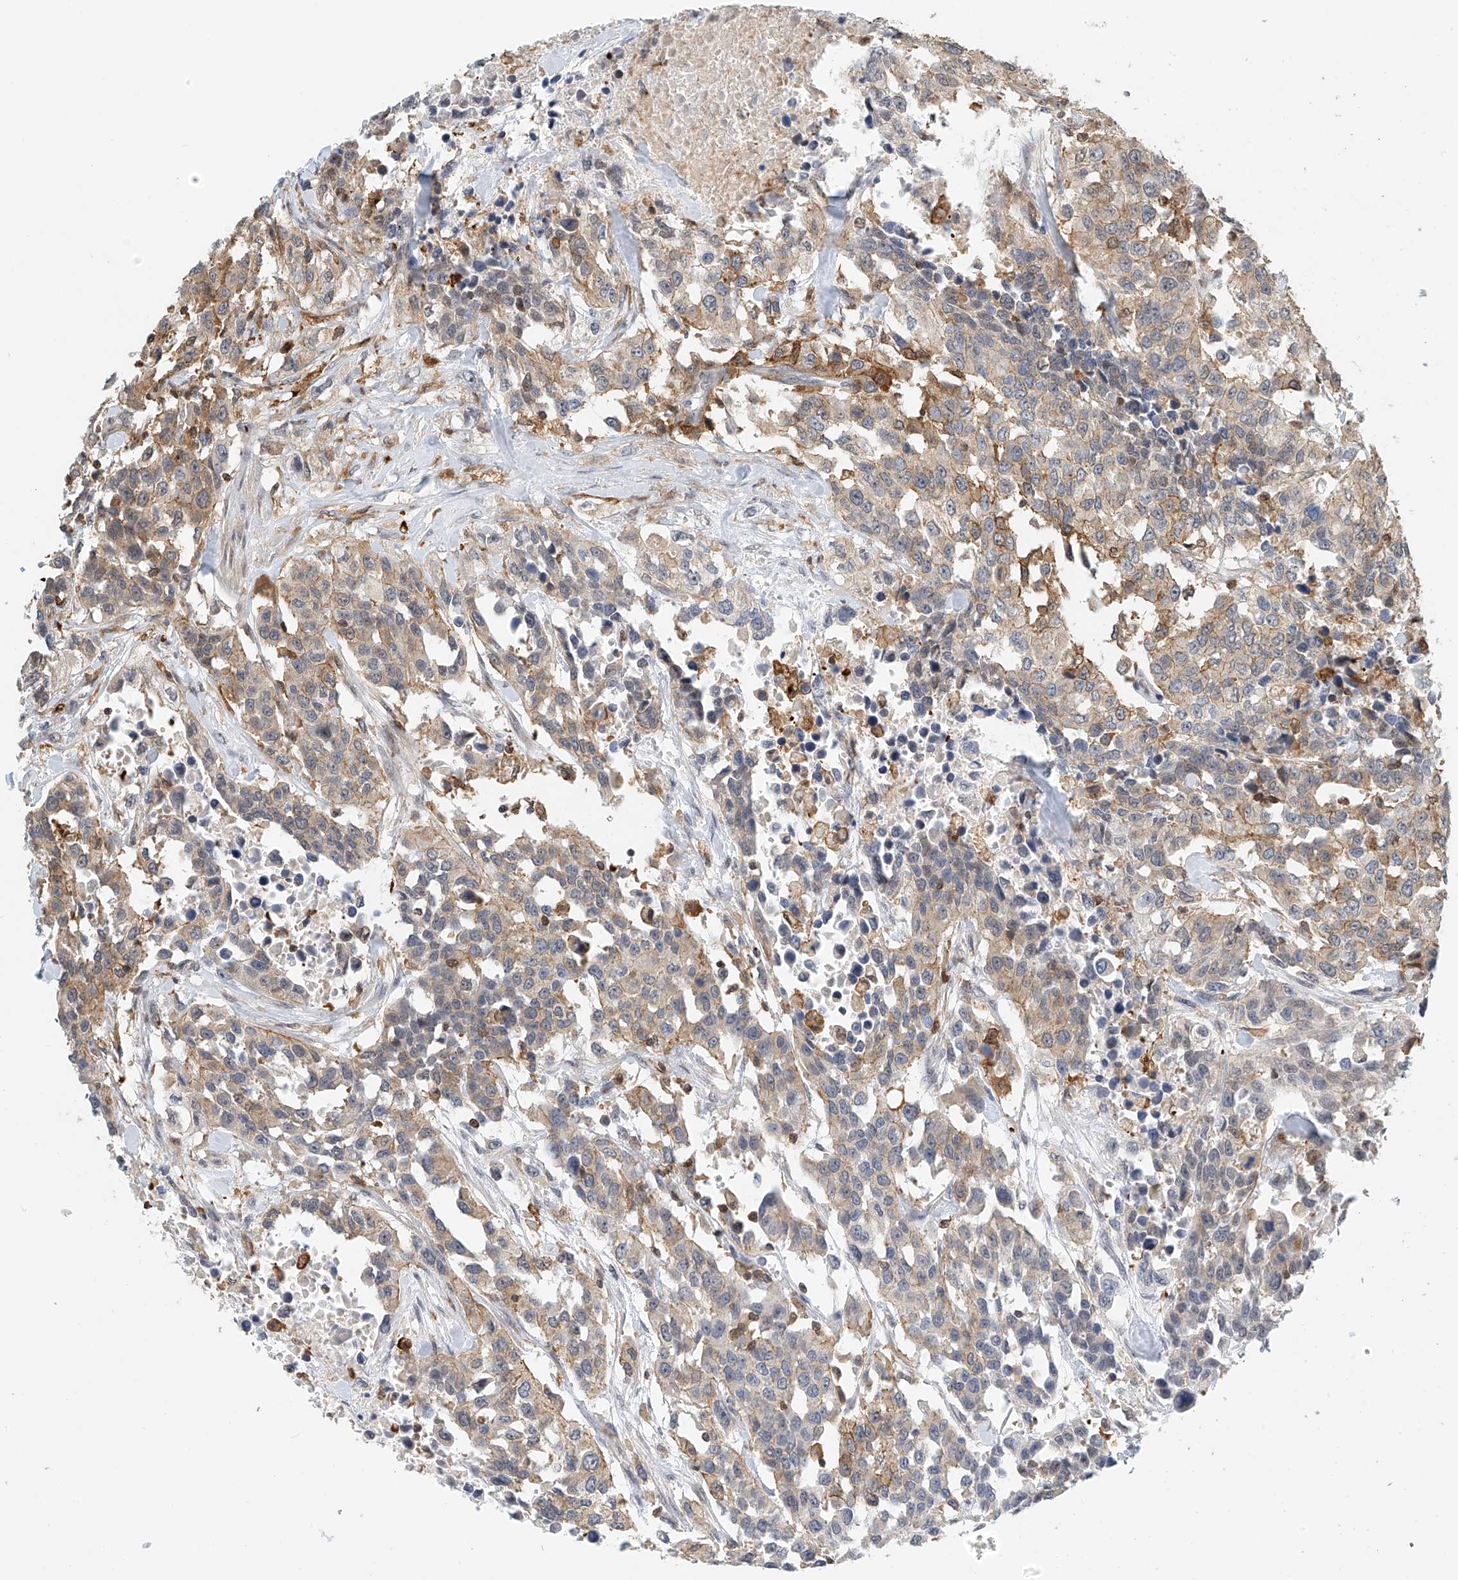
{"staining": {"intensity": "moderate", "quantity": "<25%", "location": "cytoplasmic/membranous"}, "tissue": "urothelial cancer", "cell_type": "Tumor cells", "image_type": "cancer", "snomed": [{"axis": "morphology", "description": "Urothelial carcinoma, High grade"}, {"axis": "topography", "description": "Urinary bladder"}], "caption": "Immunohistochemical staining of human high-grade urothelial carcinoma shows moderate cytoplasmic/membranous protein staining in approximately <25% of tumor cells.", "gene": "MICAL1", "patient": {"sex": "female", "age": 80}}